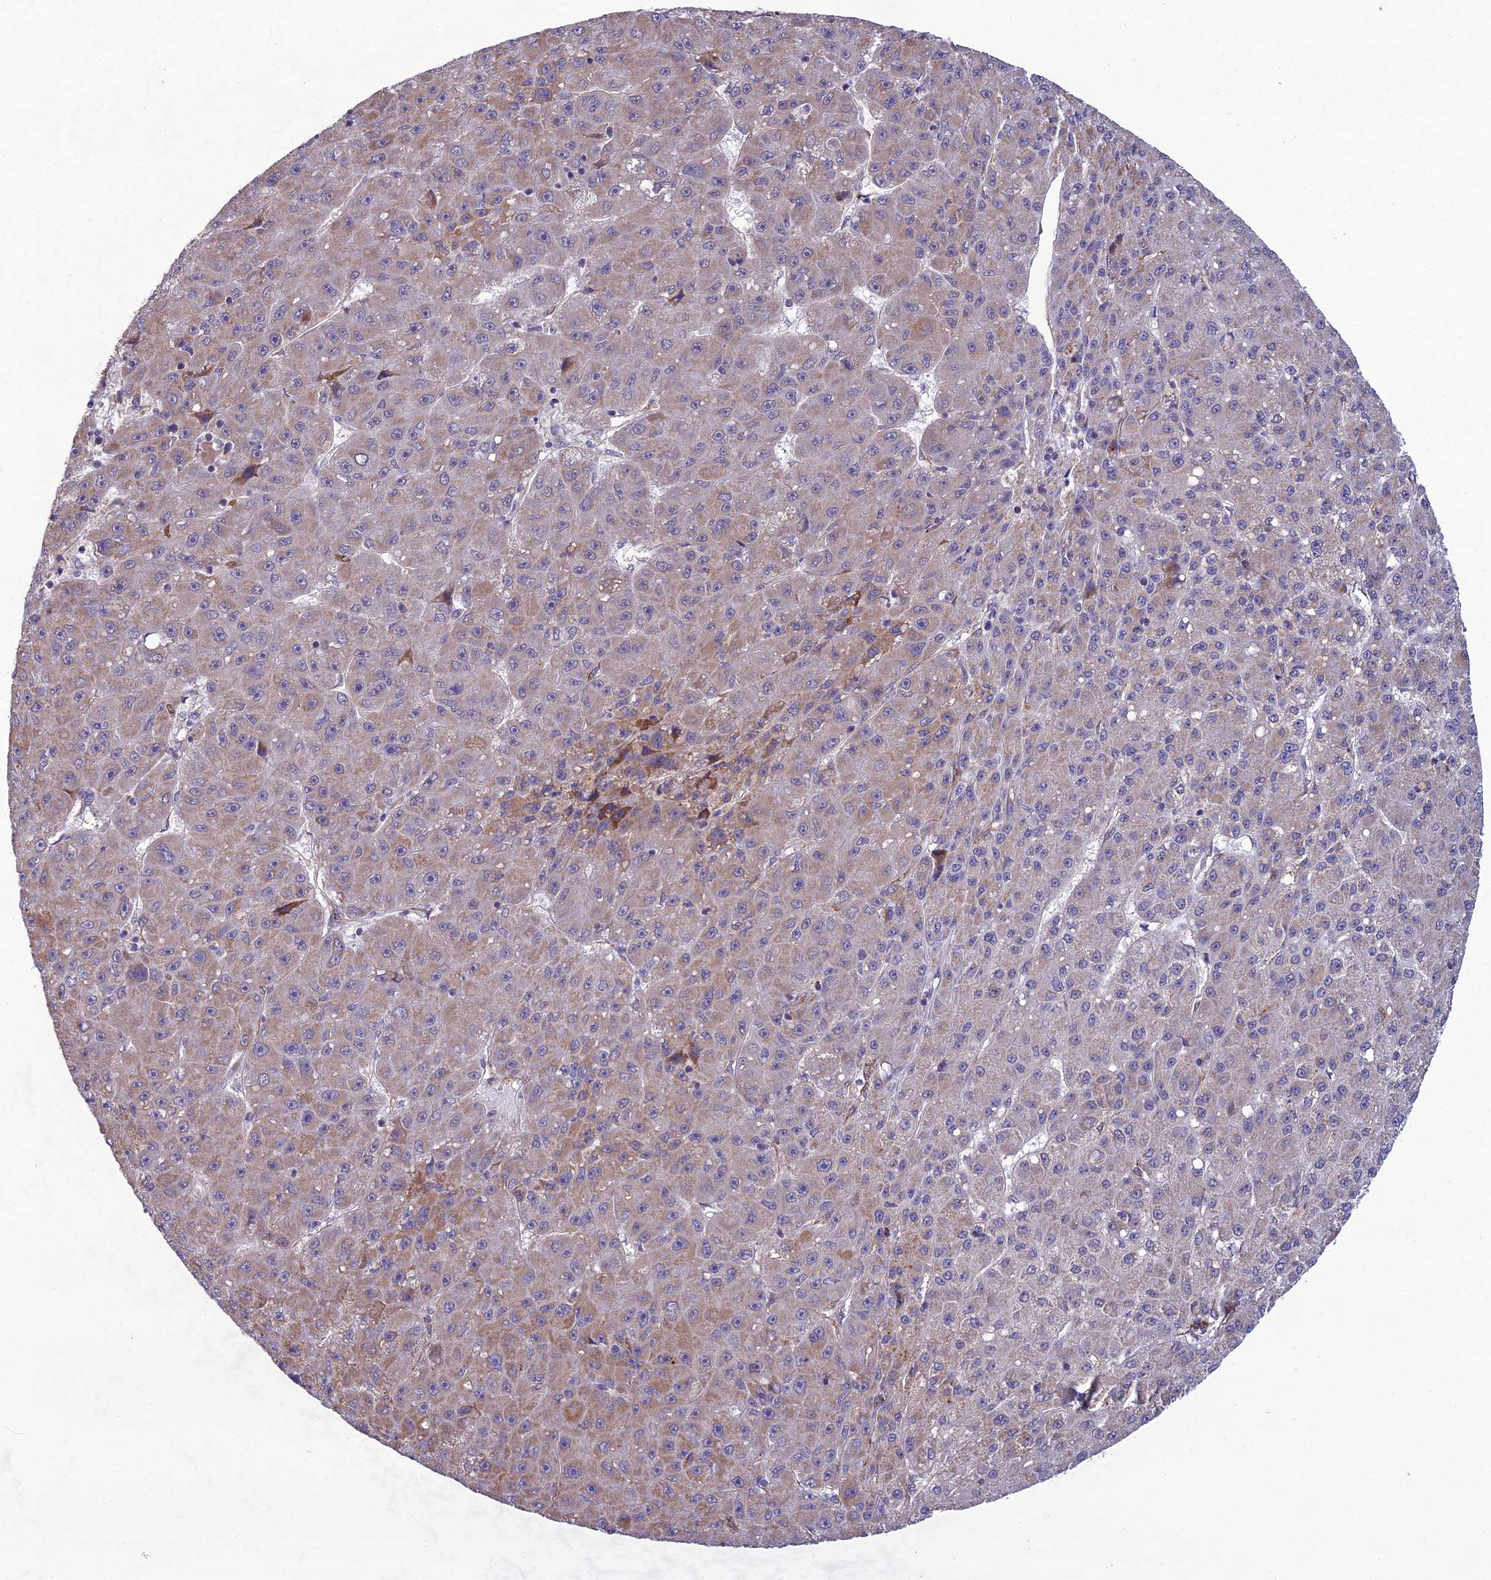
{"staining": {"intensity": "weak", "quantity": "25%-75%", "location": "cytoplasmic/membranous"}, "tissue": "liver cancer", "cell_type": "Tumor cells", "image_type": "cancer", "snomed": [{"axis": "morphology", "description": "Carcinoma, Hepatocellular, NOS"}, {"axis": "topography", "description": "Liver"}], "caption": "Protein expression analysis of human liver hepatocellular carcinoma reveals weak cytoplasmic/membranous positivity in about 25%-75% of tumor cells. (Brightfield microscopy of DAB IHC at high magnification).", "gene": "NODAL", "patient": {"sex": "male", "age": 67}}